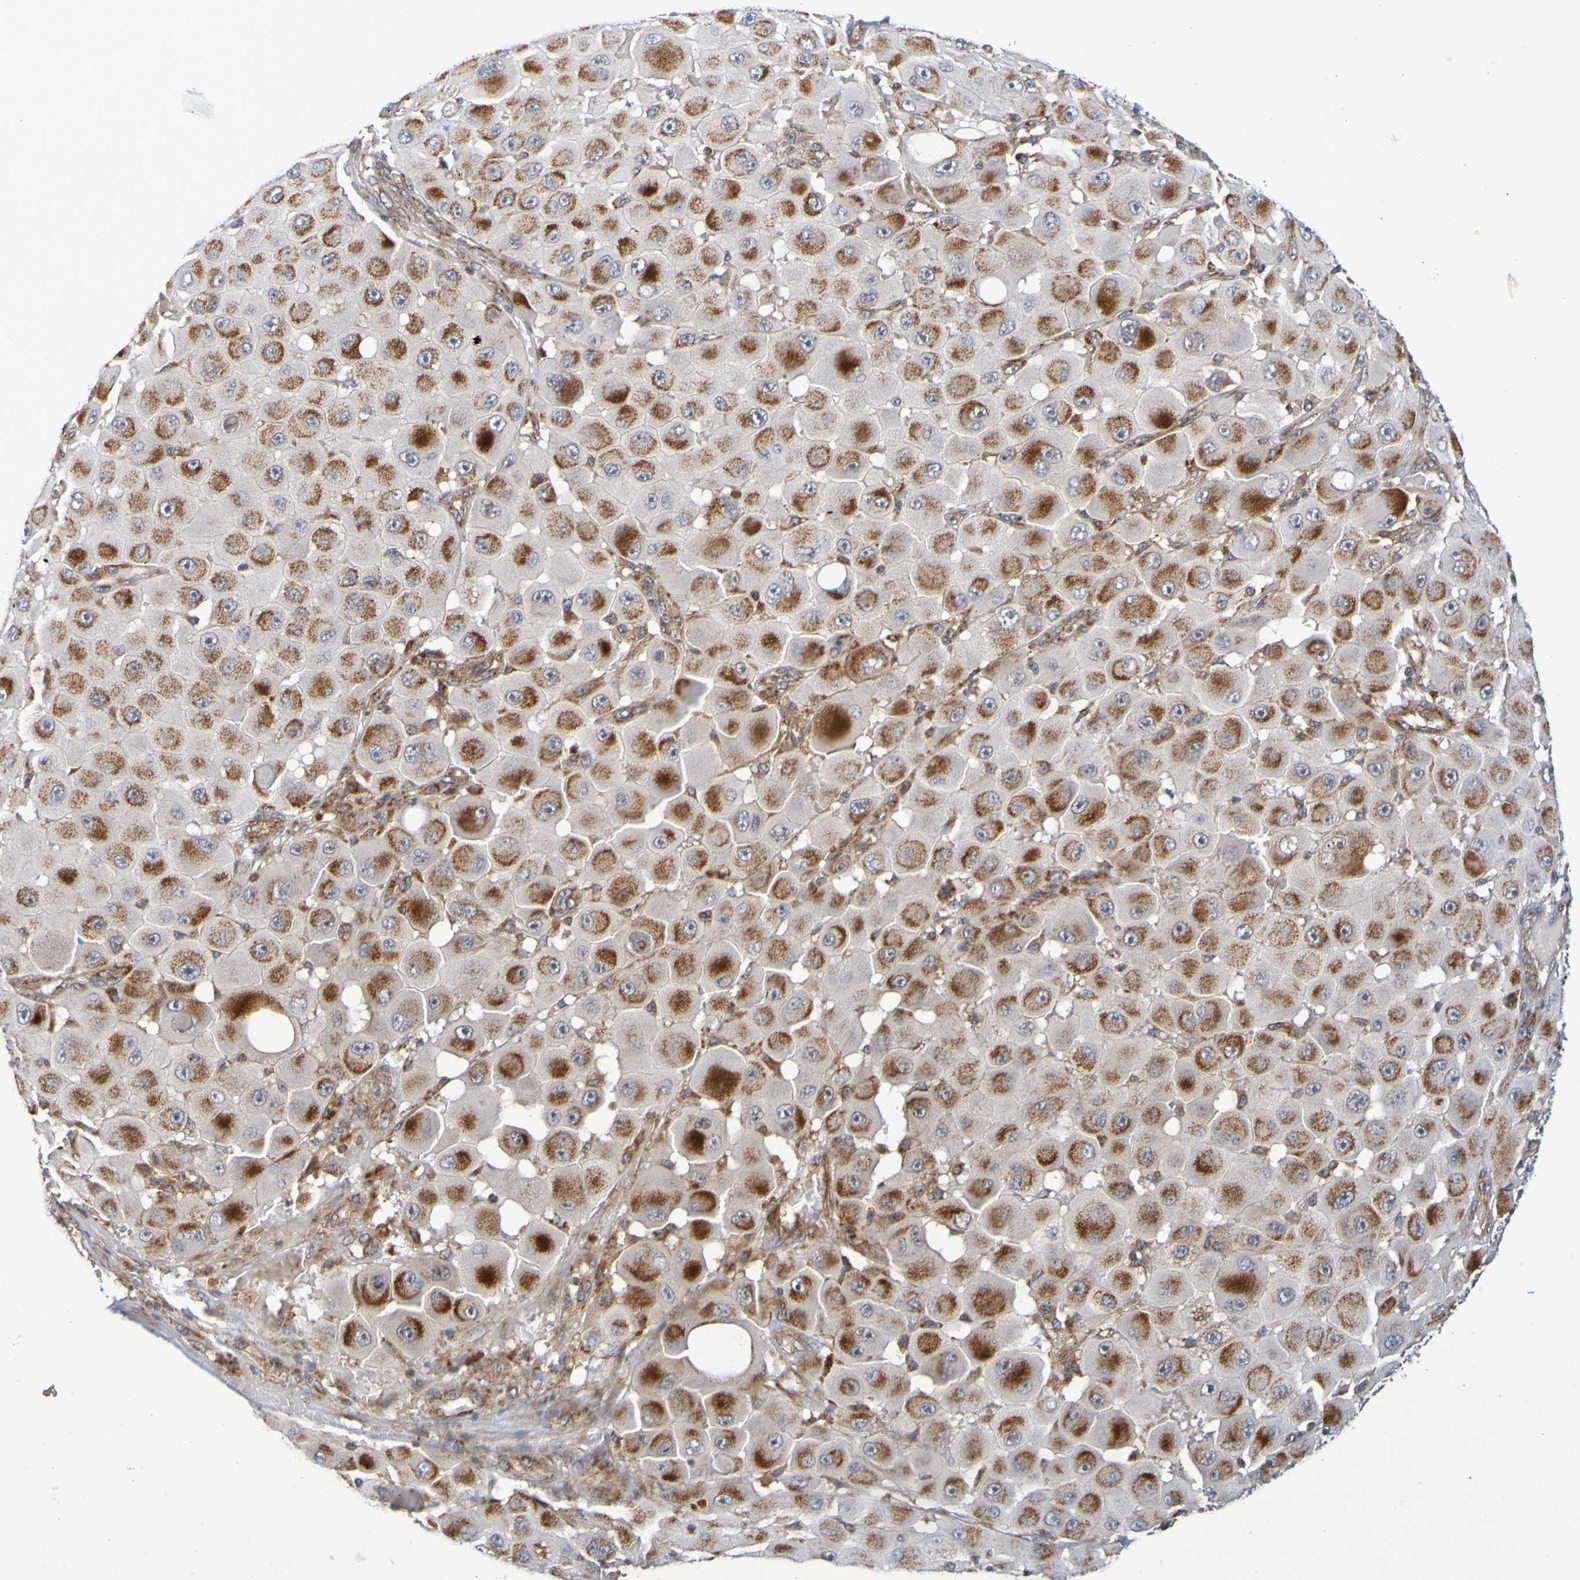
{"staining": {"intensity": "strong", "quantity": "25%-75%", "location": "cytoplasmic/membranous"}, "tissue": "melanoma", "cell_type": "Tumor cells", "image_type": "cancer", "snomed": [{"axis": "morphology", "description": "Malignant melanoma, NOS"}, {"axis": "topography", "description": "Skin"}], "caption": "IHC photomicrograph of human malignant melanoma stained for a protein (brown), which demonstrates high levels of strong cytoplasmic/membranous expression in about 25%-75% of tumor cells.", "gene": "CCDC51", "patient": {"sex": "female", "age": 81}}